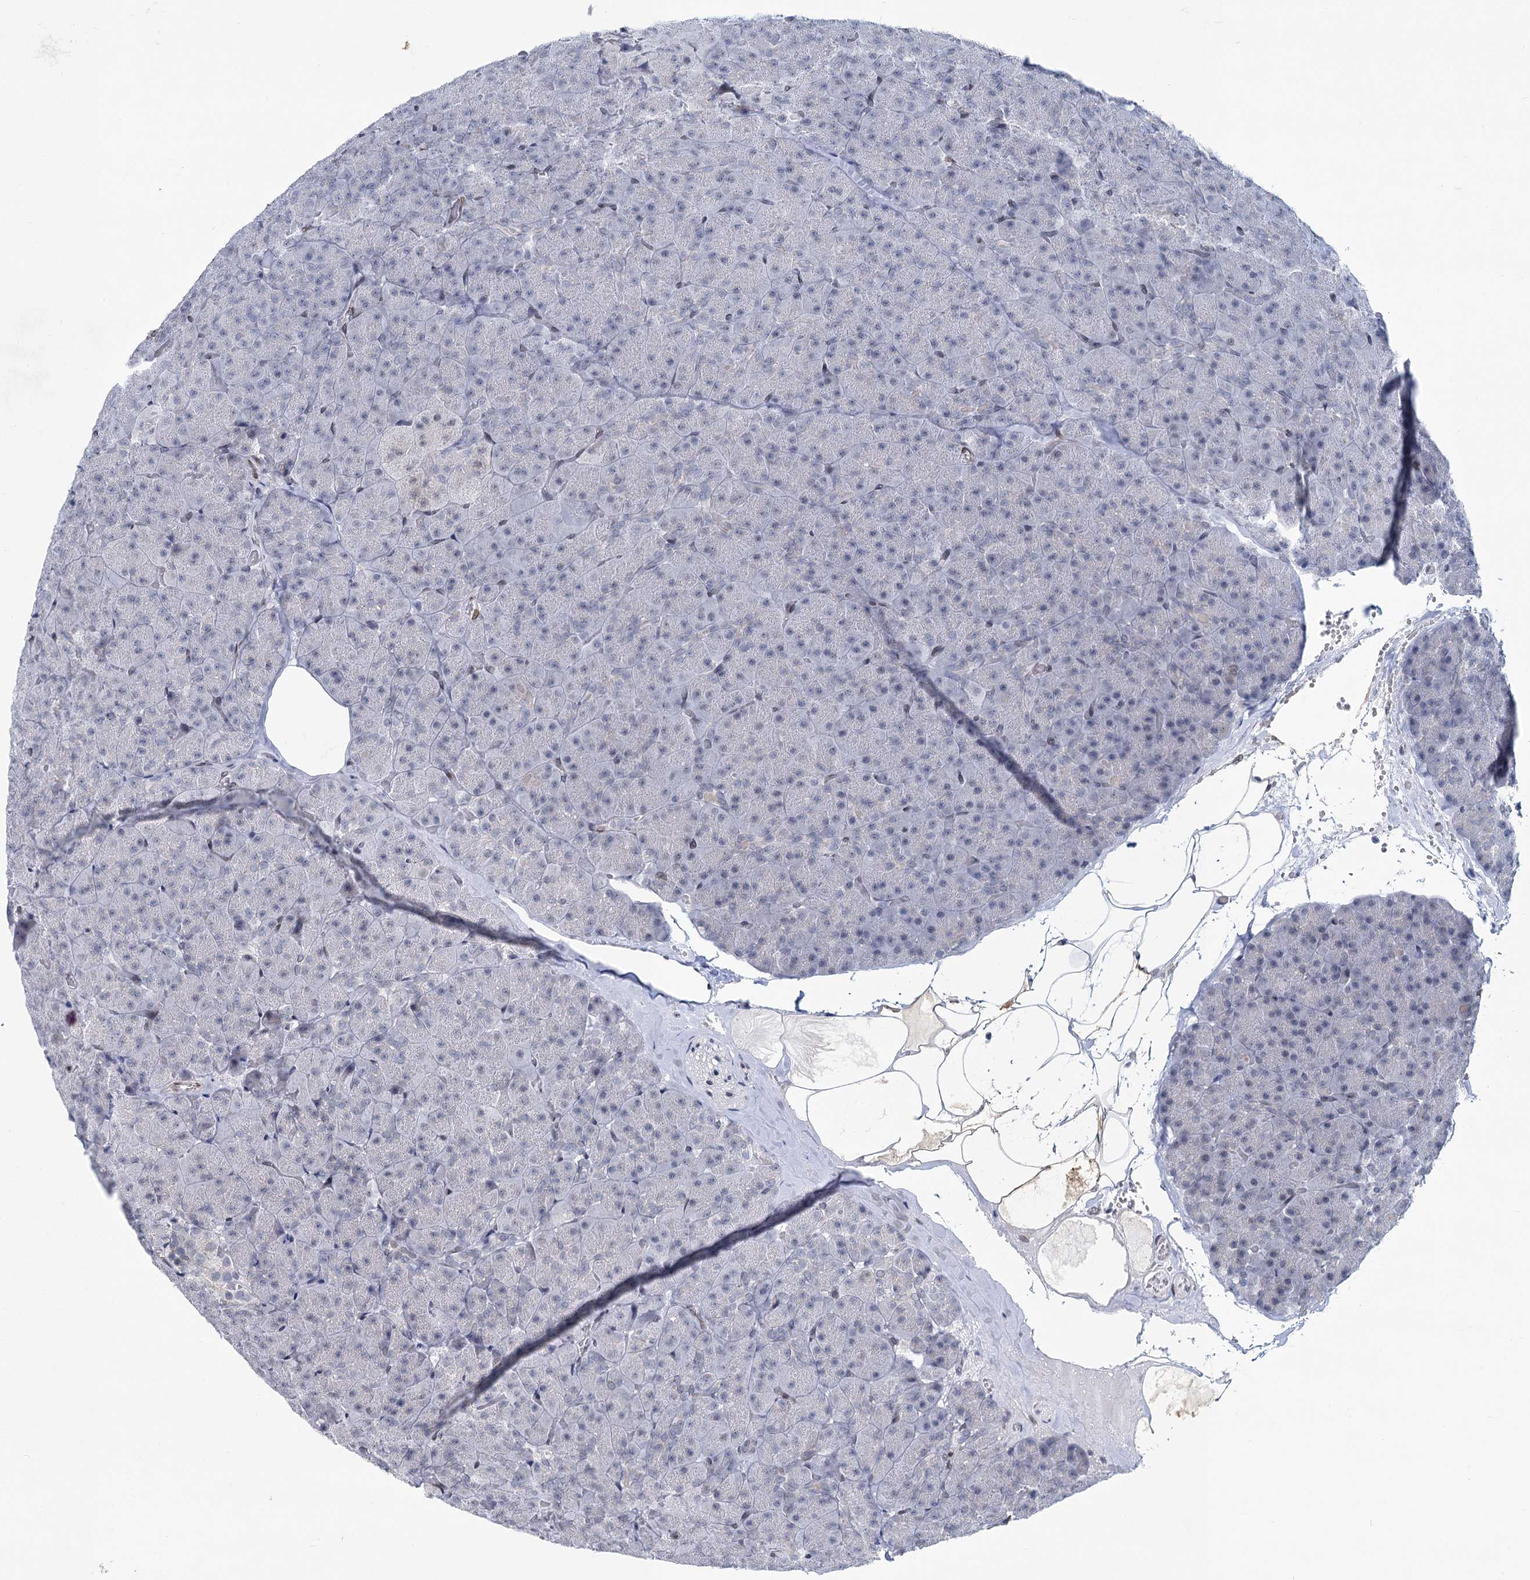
{"staining": {"intensity": "moderate", "quantity": "<25%", "location": "cytoplasmic/membranous"}, "tissue": "pancreas", "cell_type": "Exocrine glandular cells", "image_type": "normal", "snomed": [{"axis": "morphology", "description": "Normal tissue, NOS"}, {"axis": "topography", "description": "Pancreas"}], "caption": "Brown immunohistochemical staining in normal human pancreas displays moderate cytoplasmic/membranous staining in about <25% of exocrine glandular cells. (DAB IHC, brown staining for protein, blue staining for nuclei).", "gene": "PRSS35", "patient": {"sex": "male", "age": 36}}